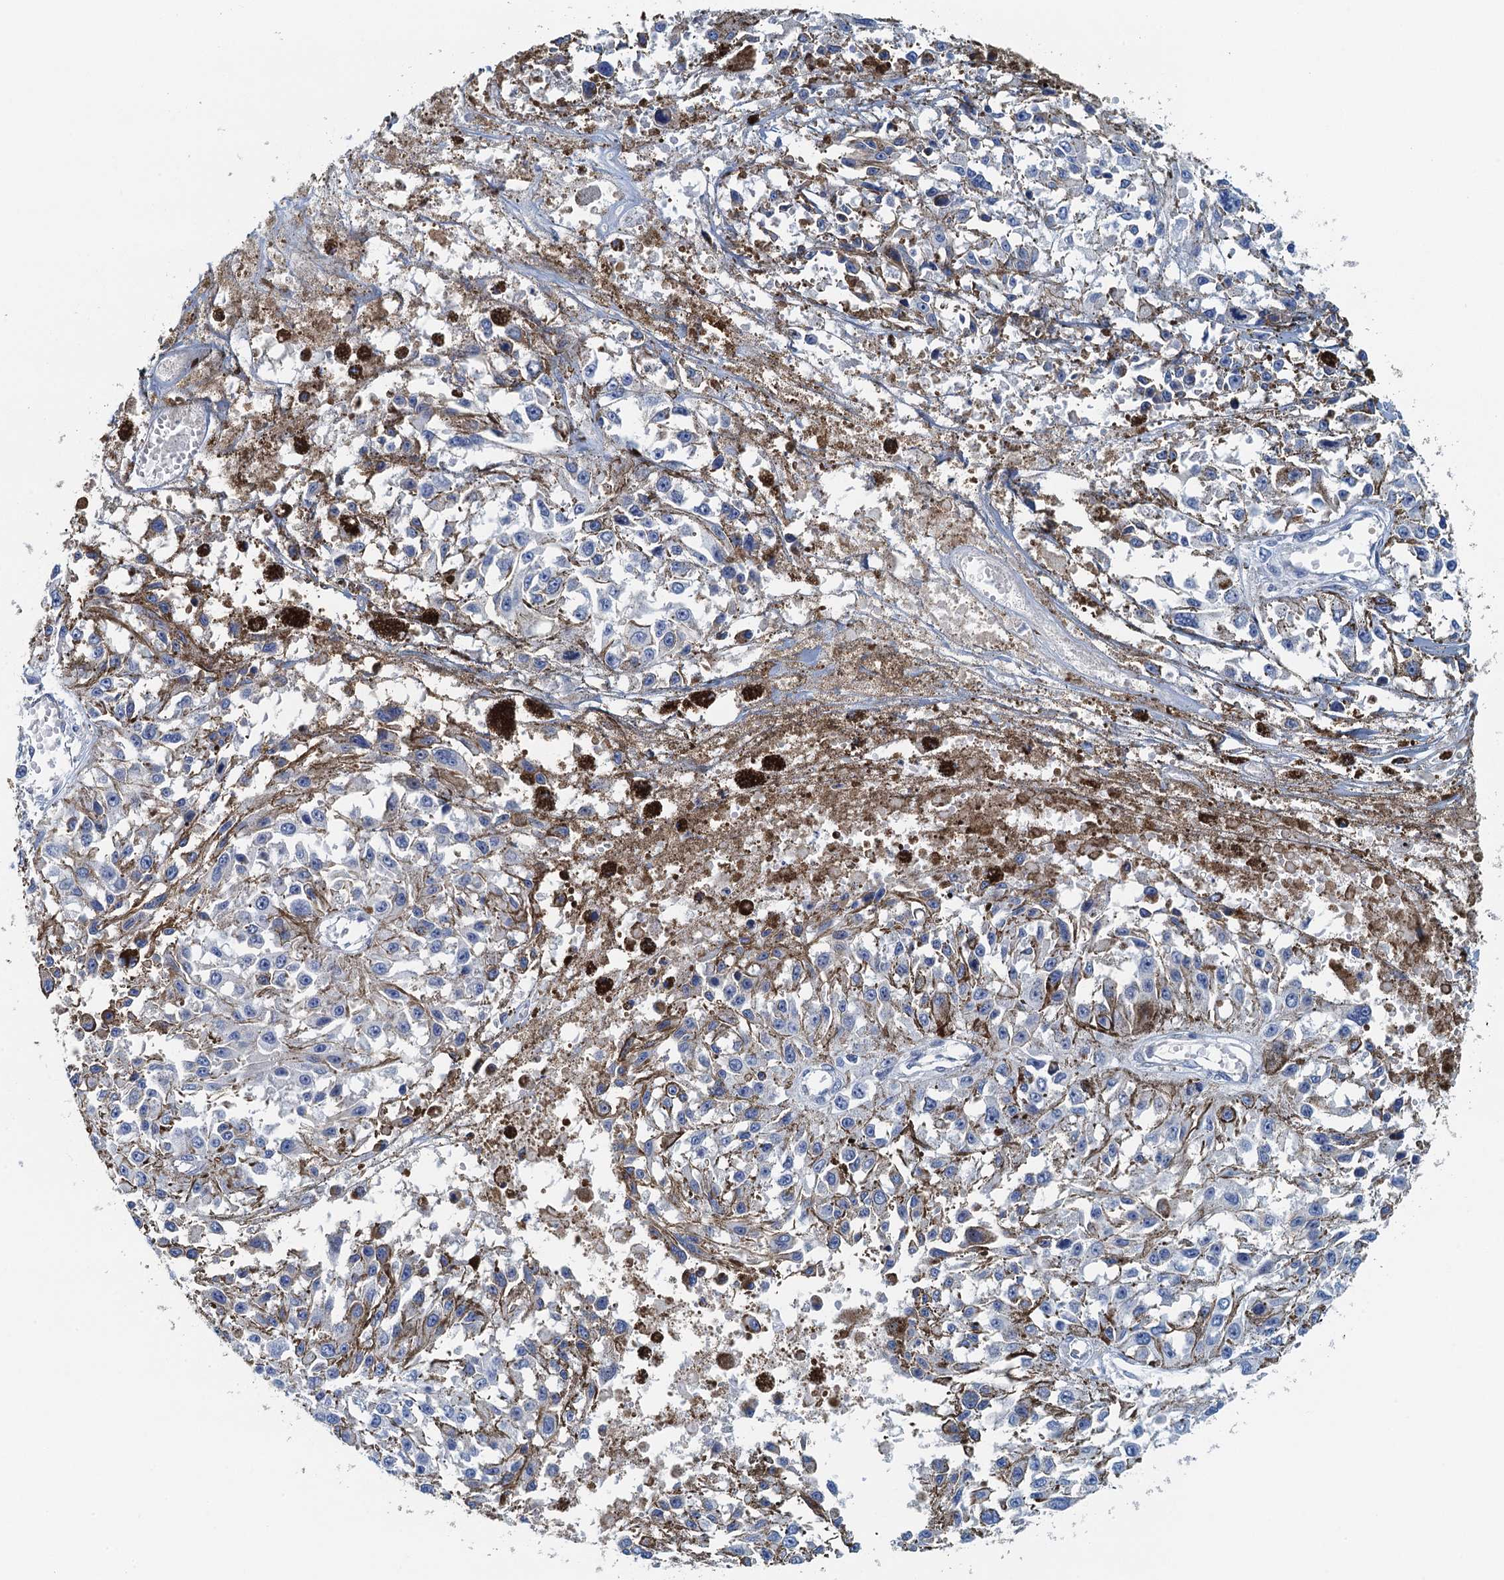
{"staining": {"intensity": "negative", "quantity": "none", "location": "none"}, "tissue": "melanoma", "cell_type": "Tumor cells", "image_type": "cancer", "snomed": [{"axis": "morphology", "description": "Malignant melanoma, Metastatic site"}, {"axis": "topography", "description": "Lymph node"}], "caption": "This image is of malignant melanoma (metastatic site) stained with immunohistochemistry (IHC) to label a protein in brown with the nuclei are counter-stained blue. There is no staining in tumor cells.", "gene": "PPP1R14D", "patient": {"sex": "male", "age": 59}}